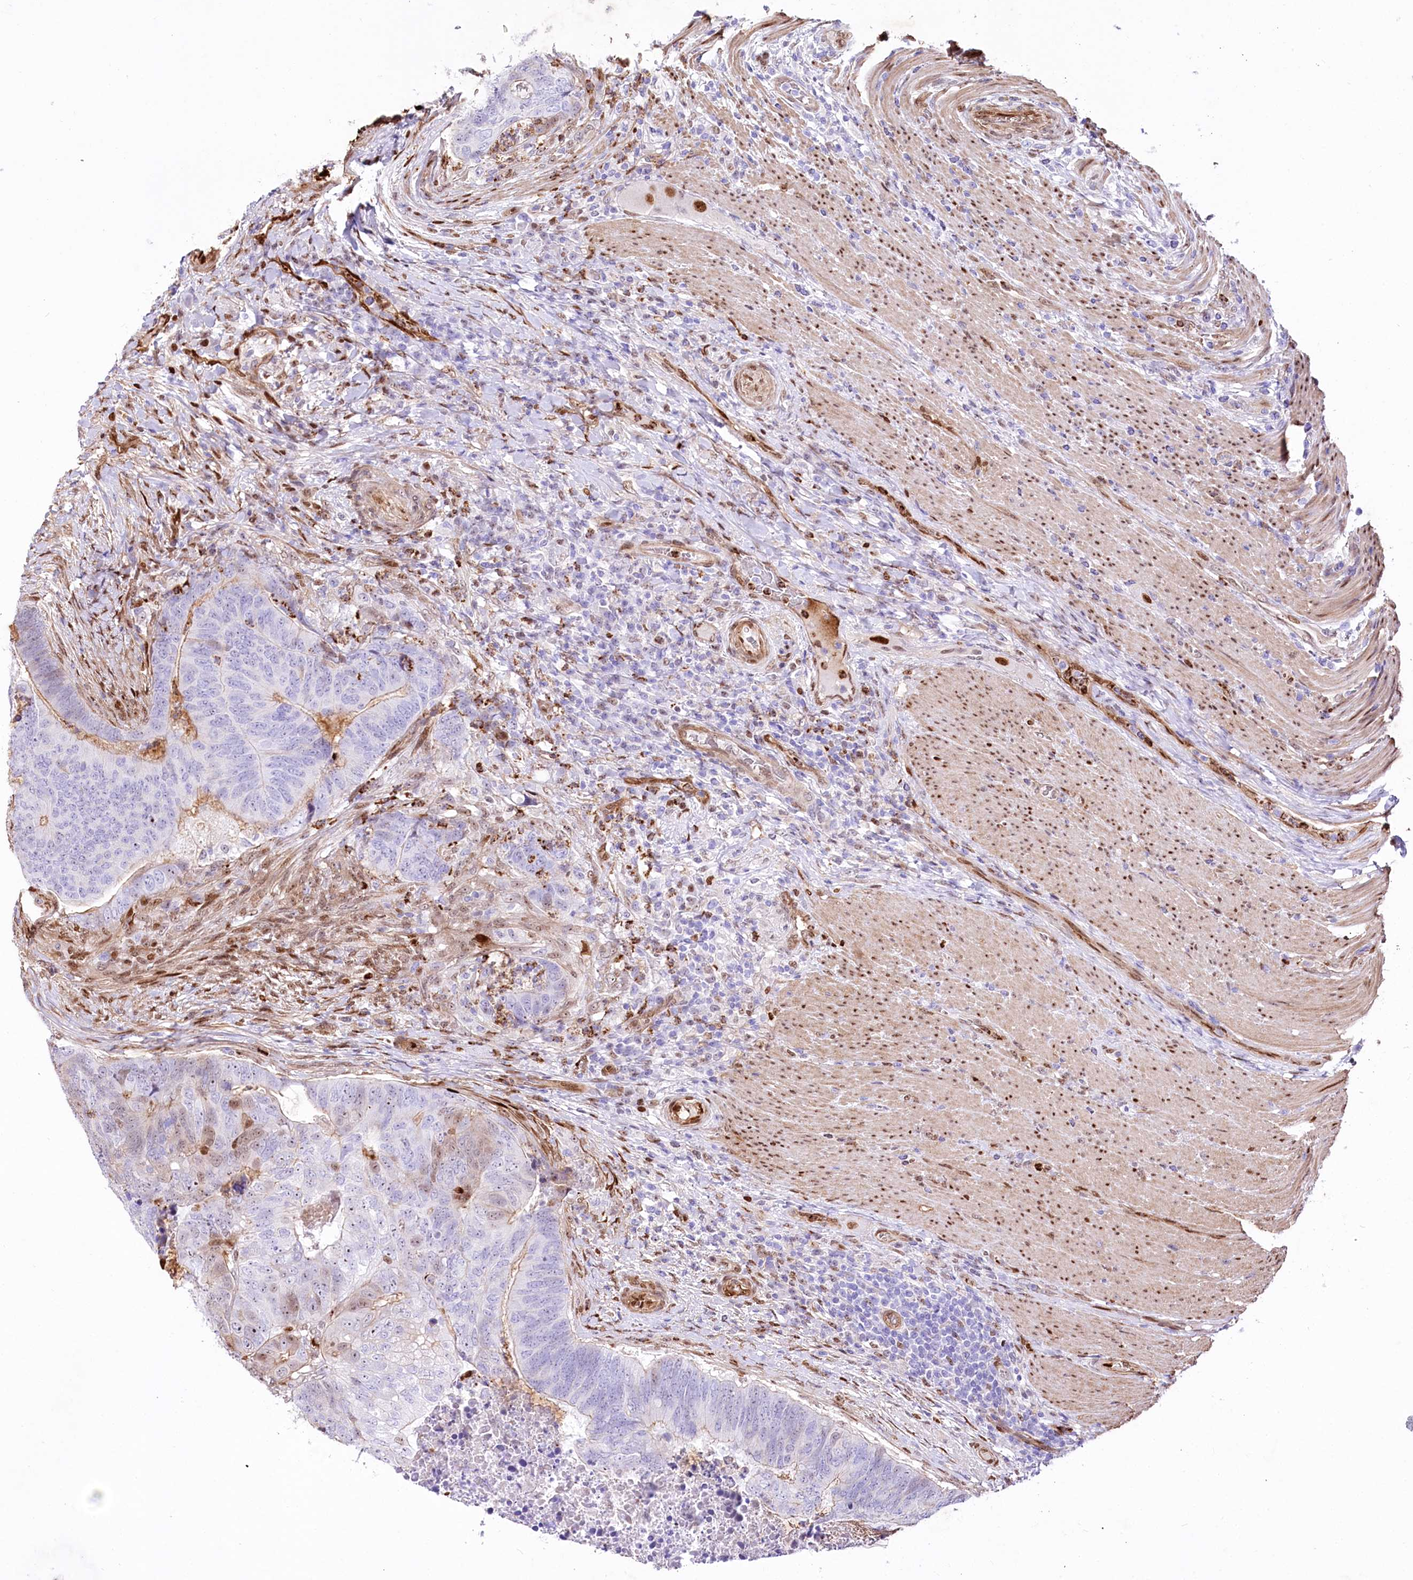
{"staining": {"intensity": "weak", "quantity": "<25%", "location": "cytoplasmic/membranous,nuclear"}, "tissue": "colorectal cancer", "cell_type": "Tumor cells", "image_type": "cancer", "snomed": [{"axis": "morphology", "description": "Adenocarcinoma, NOS"}, {"axis": "topography", "description": "Colon"}], "caption": "A micrograph of colorectal adenocarcinoma stained for a protein reveals no brown staining in tumor cells.", "gene": "PTMS", "patient": {"sex": "female", "age": 67}}